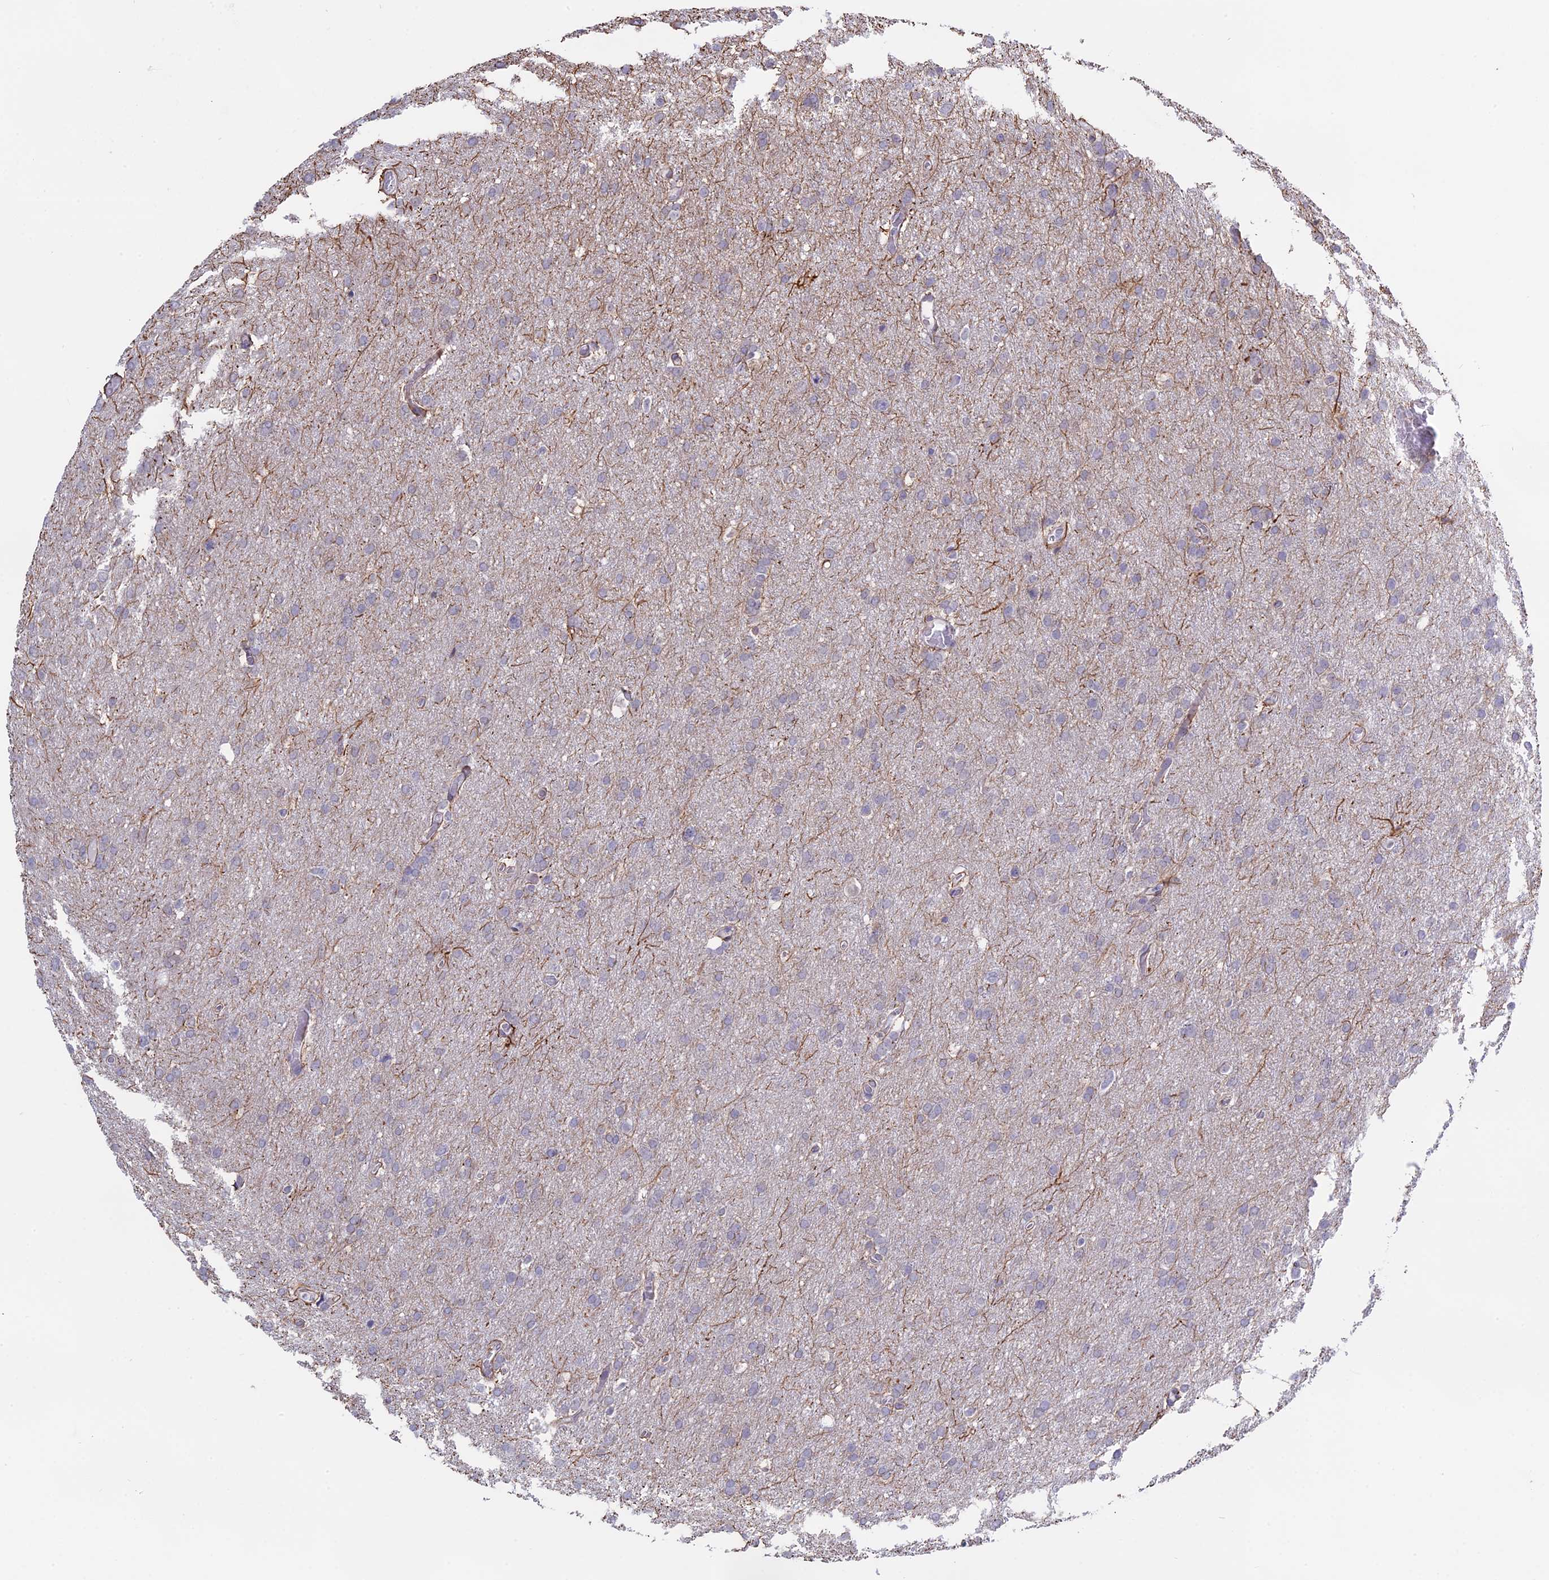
{"staining": {"intensity": "negative", "quantity": "none", "location": "none"}, "tissue": "glioma", "cell_type": "Tumor cells", "image_type": "cancer", "snomed": [{"axis": "morphology", "description": "Glioma, malignant, High grade"}, {"axis": "topography", "description": "Cerebral cortex"}], "caption": "Immunohistochemical staining of glioma demonstrates no significant expression in tumor cells.", "gene": "MYO5B", "patient": {"sex": "female", "age": 36}}